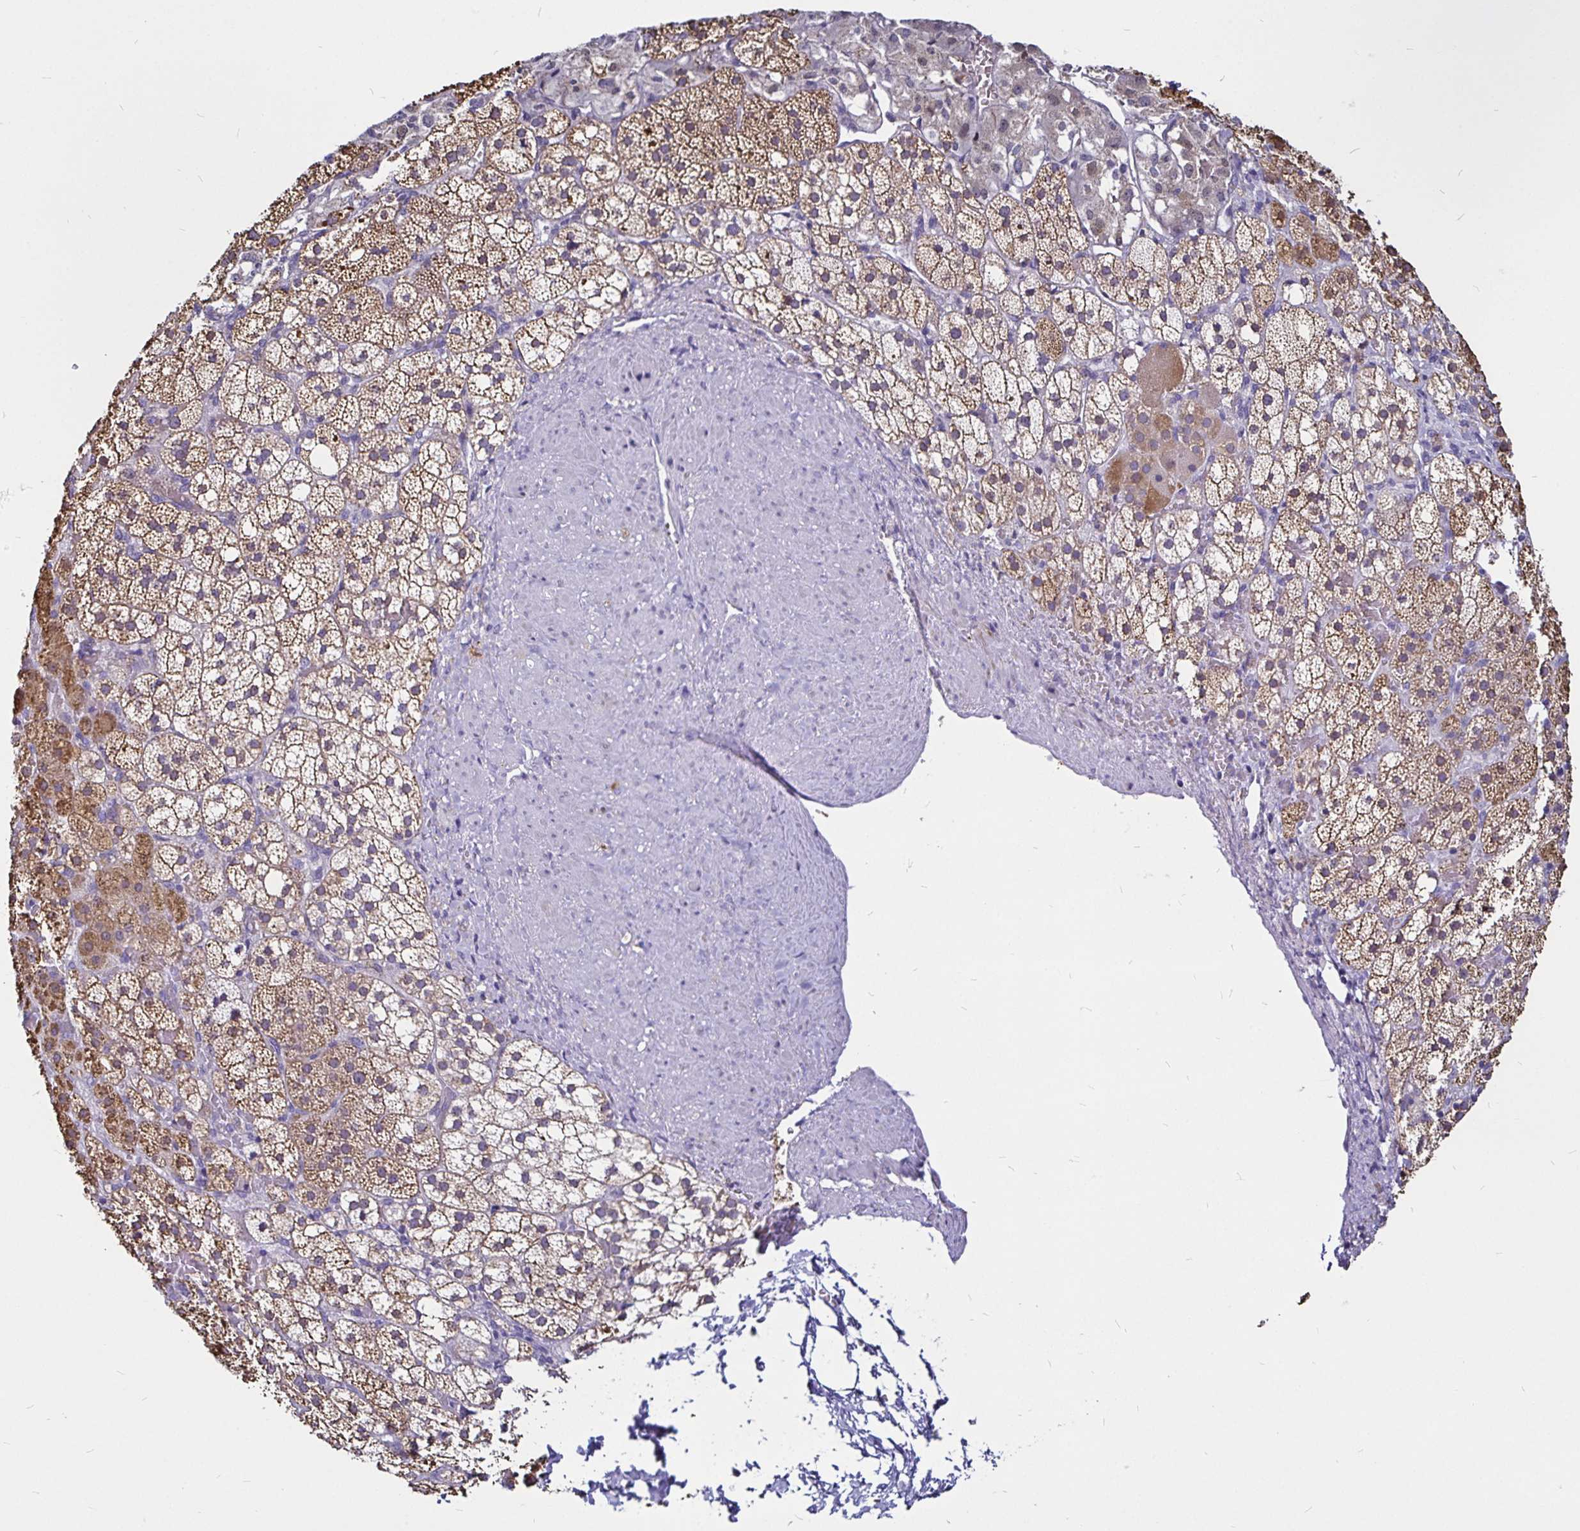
{"staining": {"intensity": "weak", "quantity": ">75%", "location": "cytoplasmic/membranous"}, "tissue": "adrenal gland", "cell_type": "Glandular cells", "image_type": "normal", "snomed": [{"axis": "morphology", "description": "Normal tissue, NOS"}, {"axis": "topography", "description": "Adrenal gland"}], "caption": "Protein analysis of benign adrenal gland displays weak cytoplasmic/membranous positivity in approximately >75% of glandular cells. Using DAB (3,3'-diaminobenzidine) (brown) and hematoxylin (blue) stains, captured at high magnification using brightfield microscopy.", "gene": "PGAM2", "patient": {"sex": "male", "age": 53}}